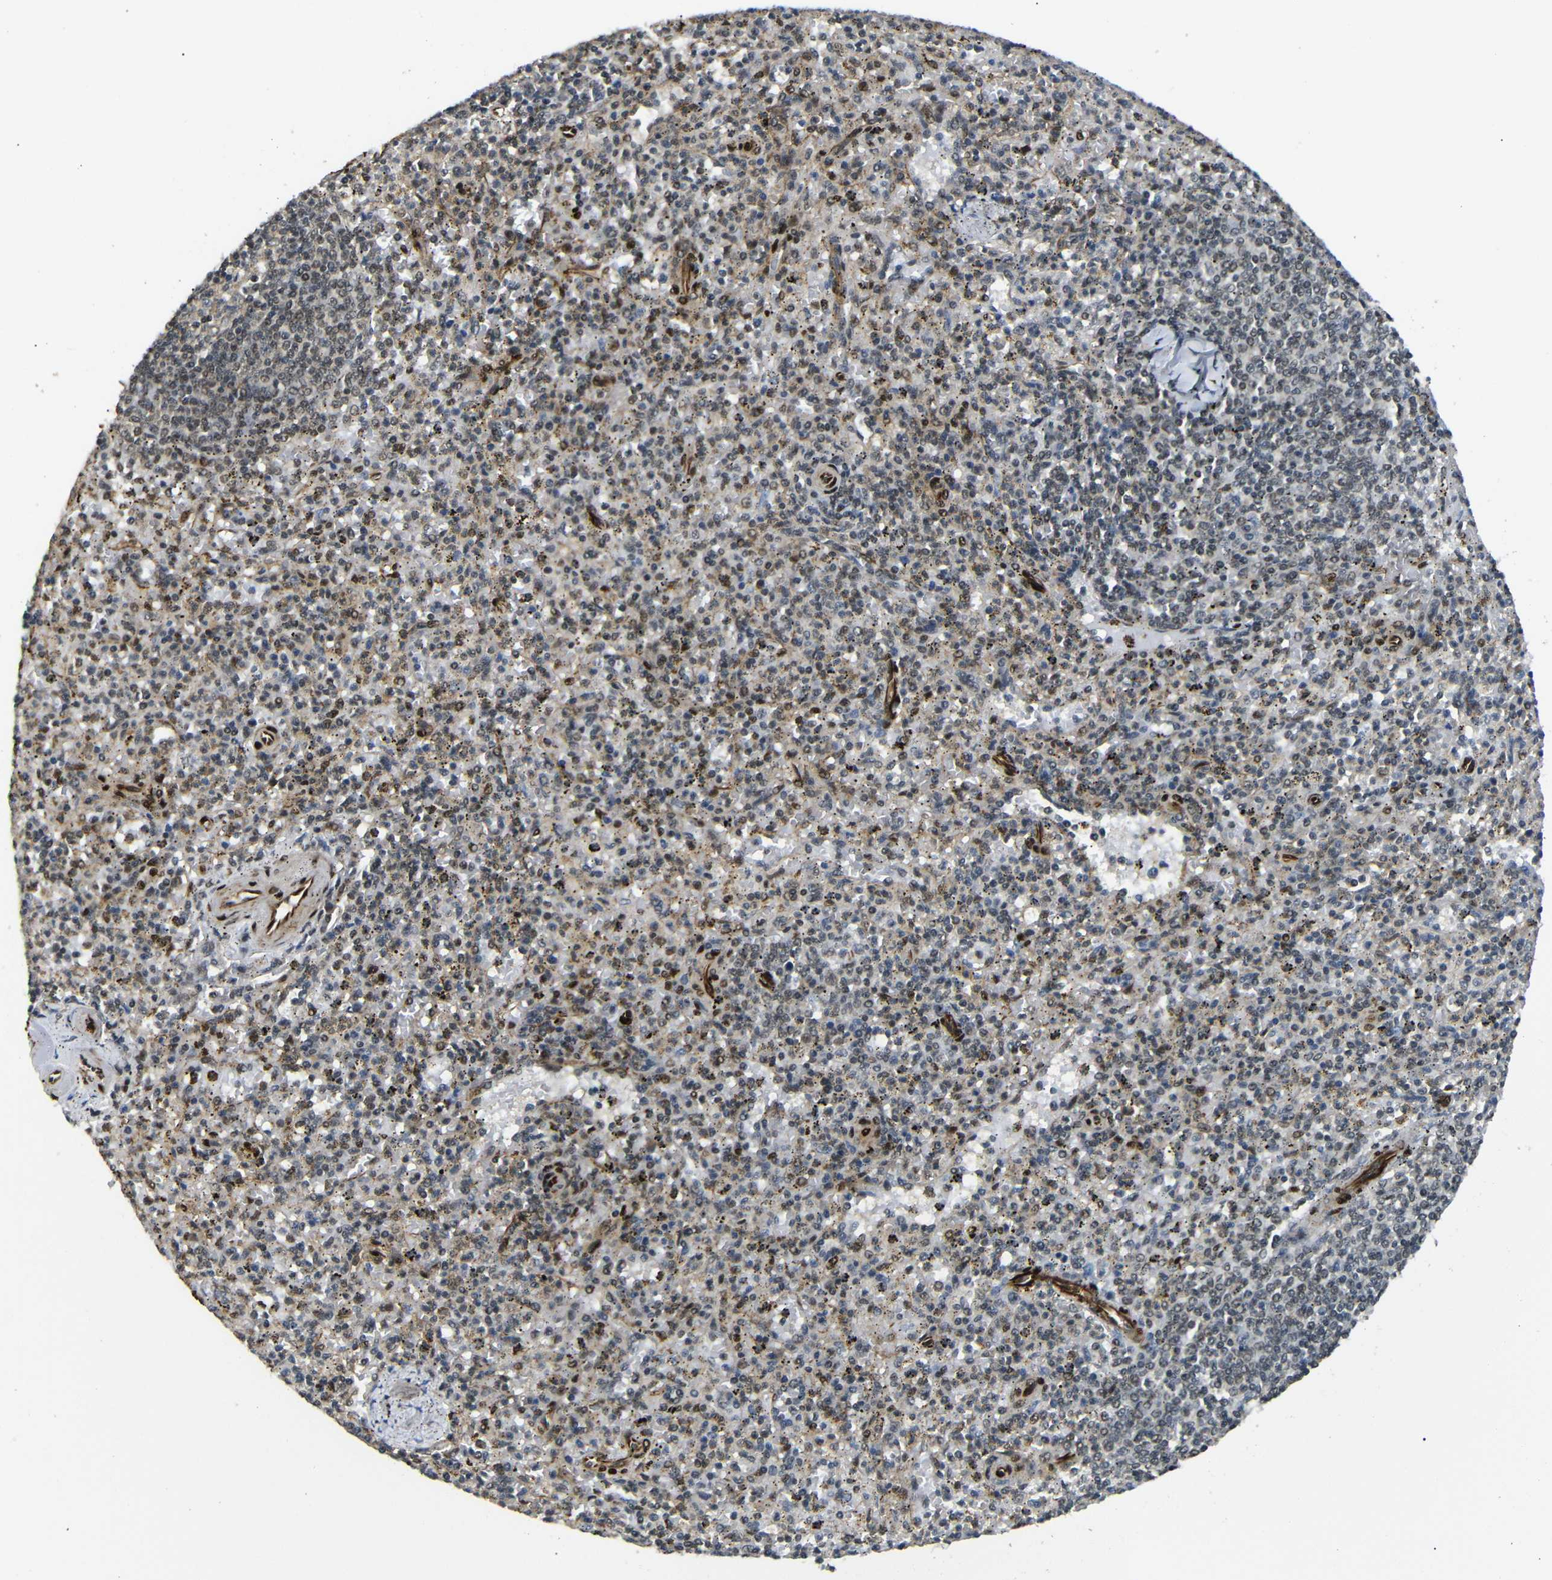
{"staining": {"intensity": "moderate", "quantity": ">75%", "location": "nuclear"}, "tissue": "spleen", "cell_type": "Cells in red pulp", "image_type": "normal", "snomed": [{"axis": "morphology", "description": "Normal tissue, NOS"}, {"axis": "topography", "description": "Spleen"}], "caption": "An IHC histopathology image of benign tissue is shown. Protein staining in brown labels moderate nuclear positivity in spleen within cells in red pulp. Using DAB (brown) and hematoxylin (blue) stains, captured at high magnification using brightfield microscopy.", "gene": "TBX2", "patient": {"sex": "male", "age": 72}}